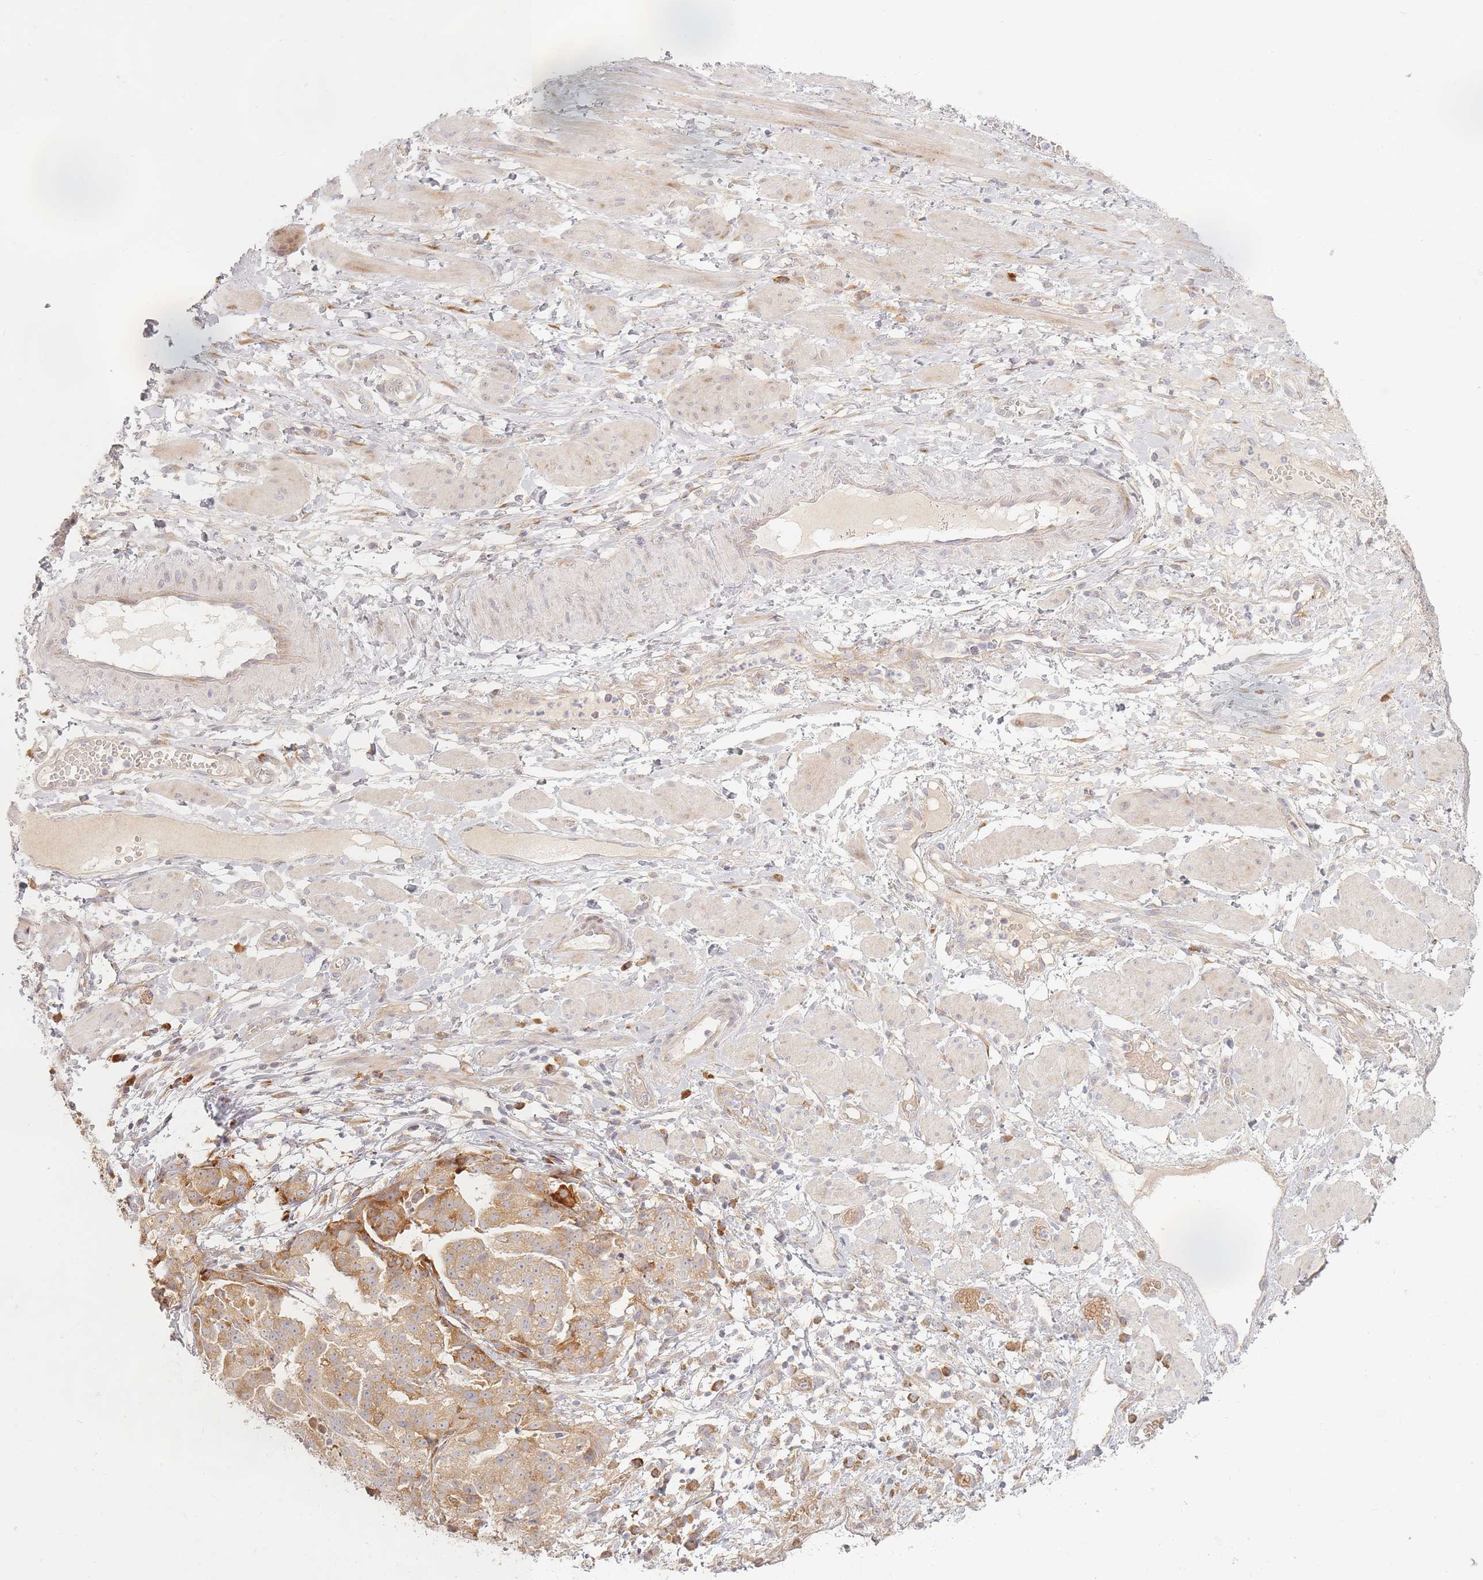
{"staining": {"intensity": "moderate", "quantity": ">75%", "location": "cytoplasmic/membranous"}, "tissue": "ovarian cancer", "cell_type": "Tumor cells", "image_type": "cancer", "snomed": [{"axis": "morphology", "description": "Cystadenocarcinoma, serous, NOS"}, {"axis": "topography", "description": "Ovary"}], "caption": "IHC (DAB (3,3'-diaminobenzidine)) staining of ovarian cancer (serous cystadenocarcinoma) exhibits moderate cytoplasmic/membranous protein staining in about >75% of tumor cells. (DAB IHC, brown staining for protein, blue staining for nuclei).", "gene": "ZKSCAN7", "patient": {"sex": "female", "age": 58}}